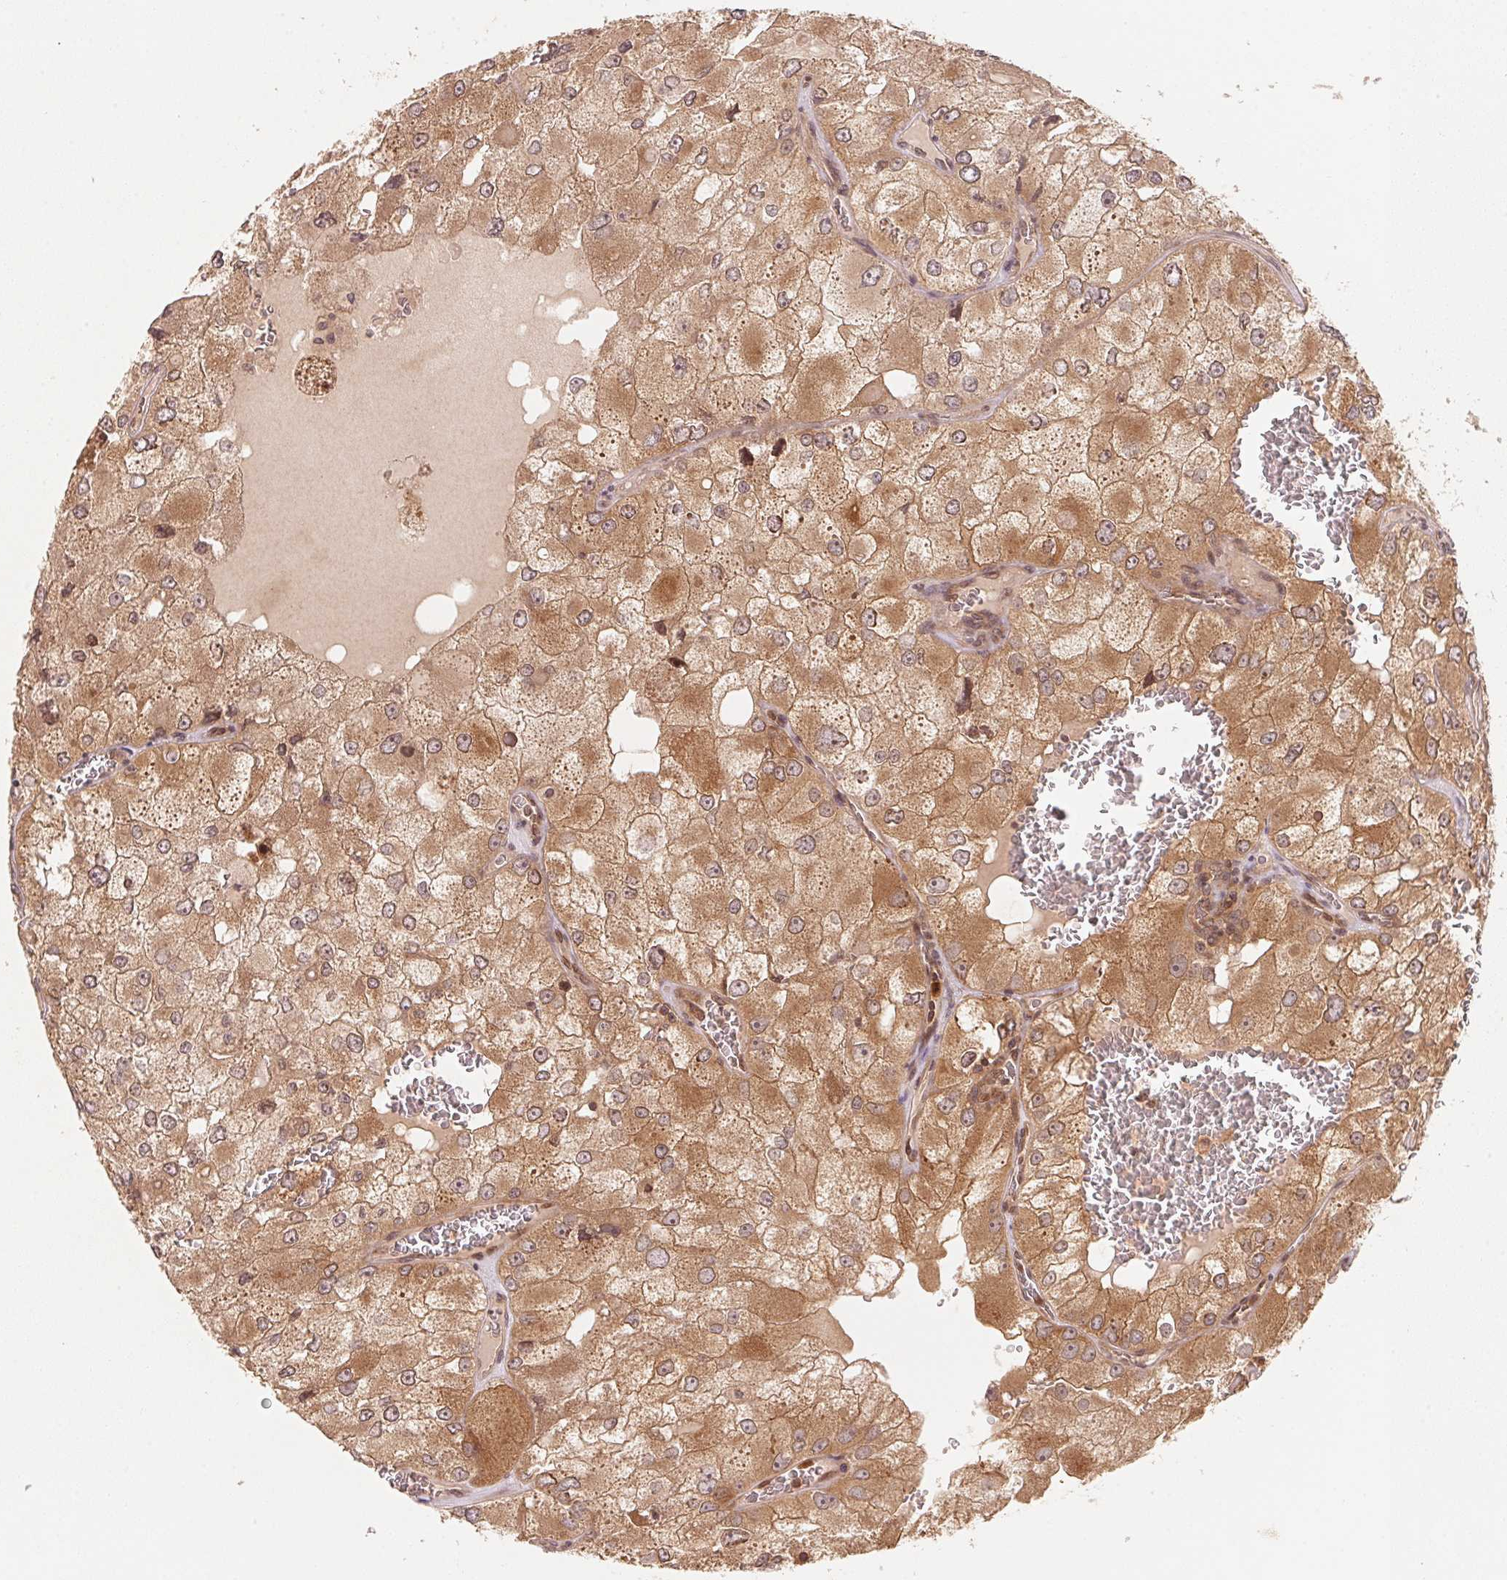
{"staining": {"intensity": "moderate", "quantity": ">75%", "location": "cytoplasmic/membranous,nuclear"}, "tissue": "renal cancer", "cell_type": "Tumor cells", "image_type": "cancer", "snomed": [{"axis": "morphology", "description": "Adenocarcinoma, NOS"}, {"axis": "topography", "description": "Kidney"}], "caption": "Immunohistochemical staining of human renal adenocarcinoma shows medium levels of moderate cytoplasmic/membranous and nuclear protein staining in approximately >75% of tumor cells.", "gene": "CCDC102B", "patient": {"sex": "female", "age": 70}}